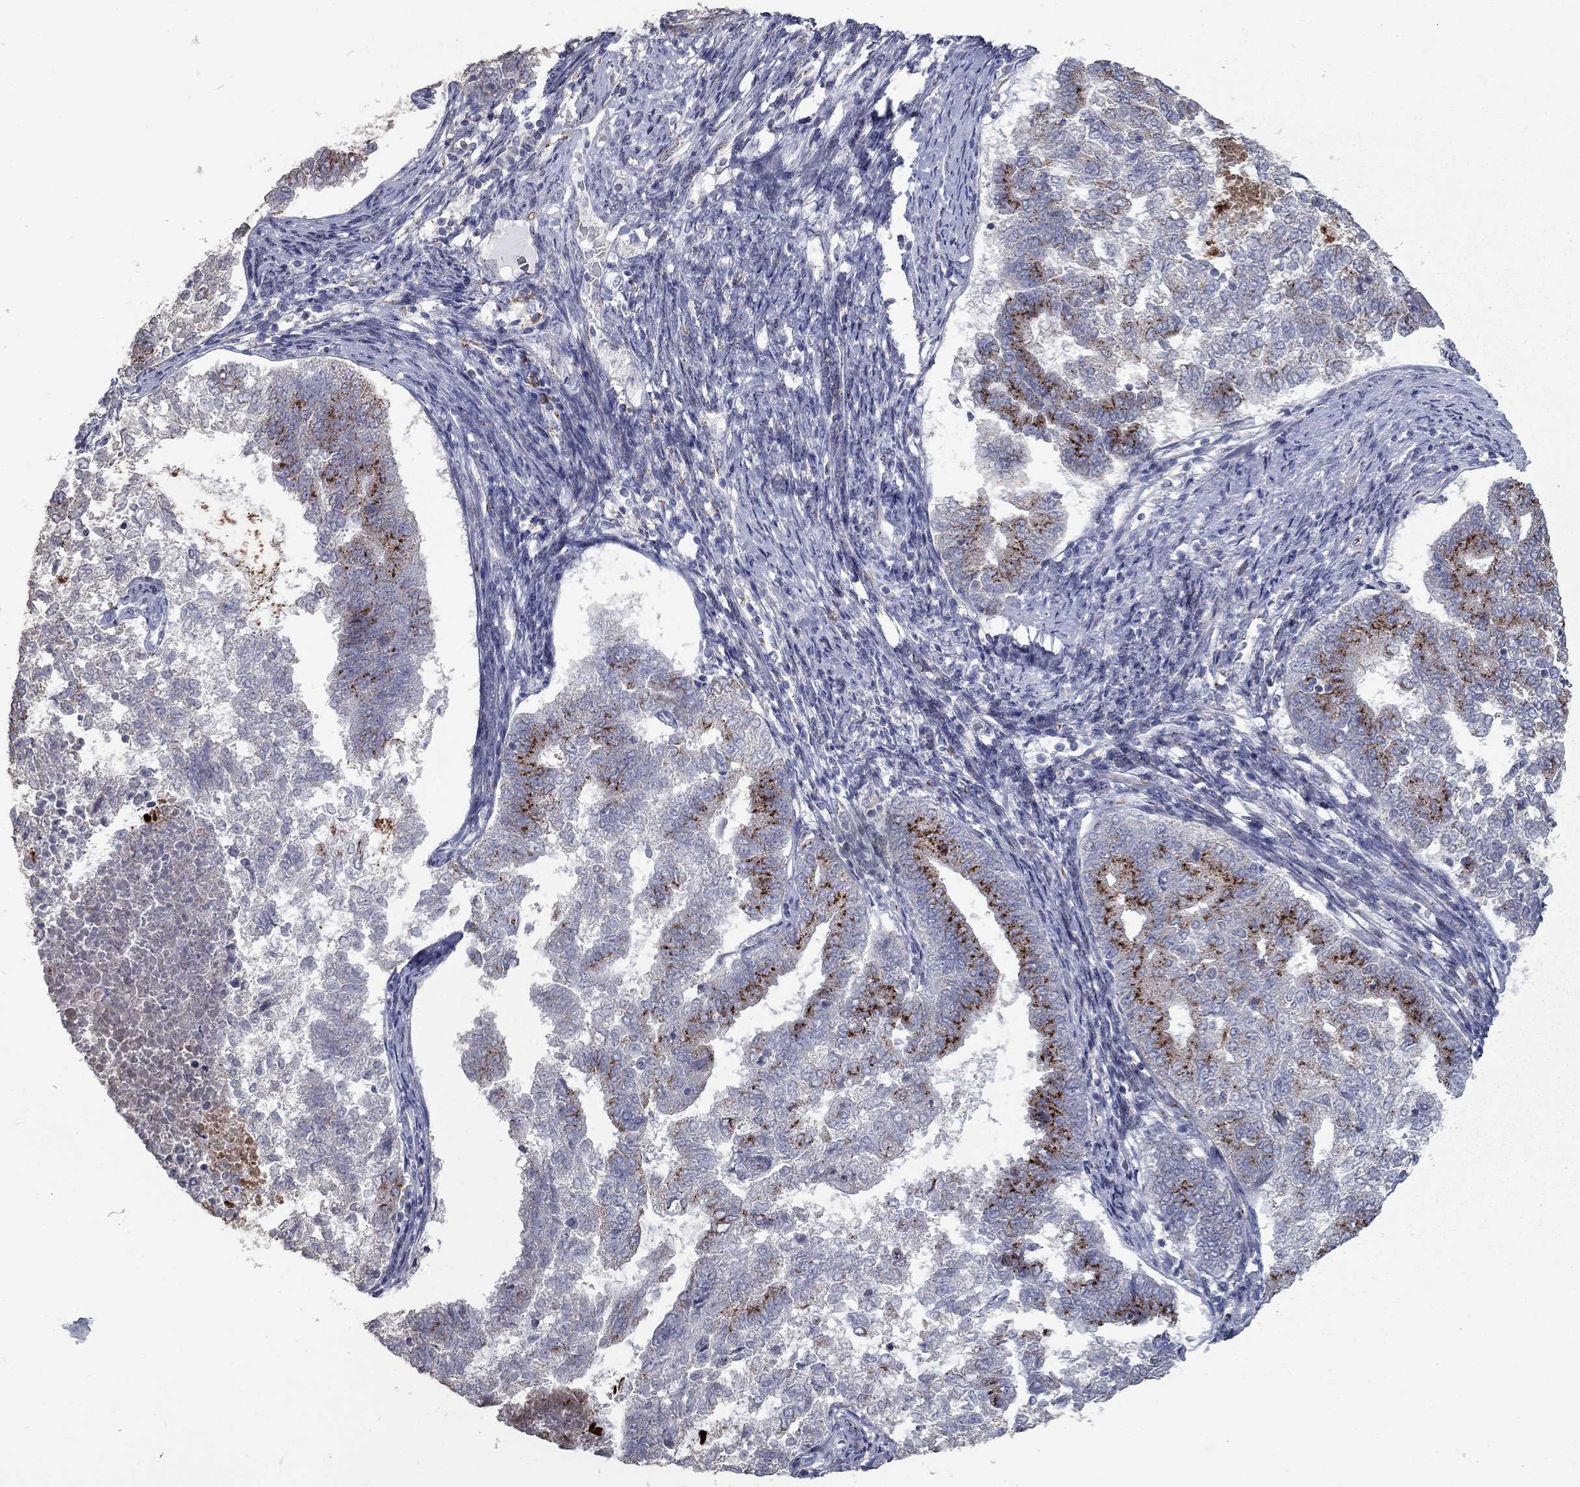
{"staining": {"intensity": "strong", "quantity": "<25%", "location": "cytoplasmic/membranous"}, "tissue": "endometrial cancer", "cell_type": "Tumor cells", "image_type": "cancer", "snomed": [{"axis": "morphology", "description": "Adenocarcinoma, NOS"}, {"axis": "topography", "description": "Endometrium"}], "caption": "Strong cytoplasmic/membranous expression for a protein is appreciated in approximately <25% of tumor cells of adenocarcinoma (endometrial) using immunohistochemistry.", "gene": "KIAA0319L", "patient": {"sex": "female", "age": 65}}